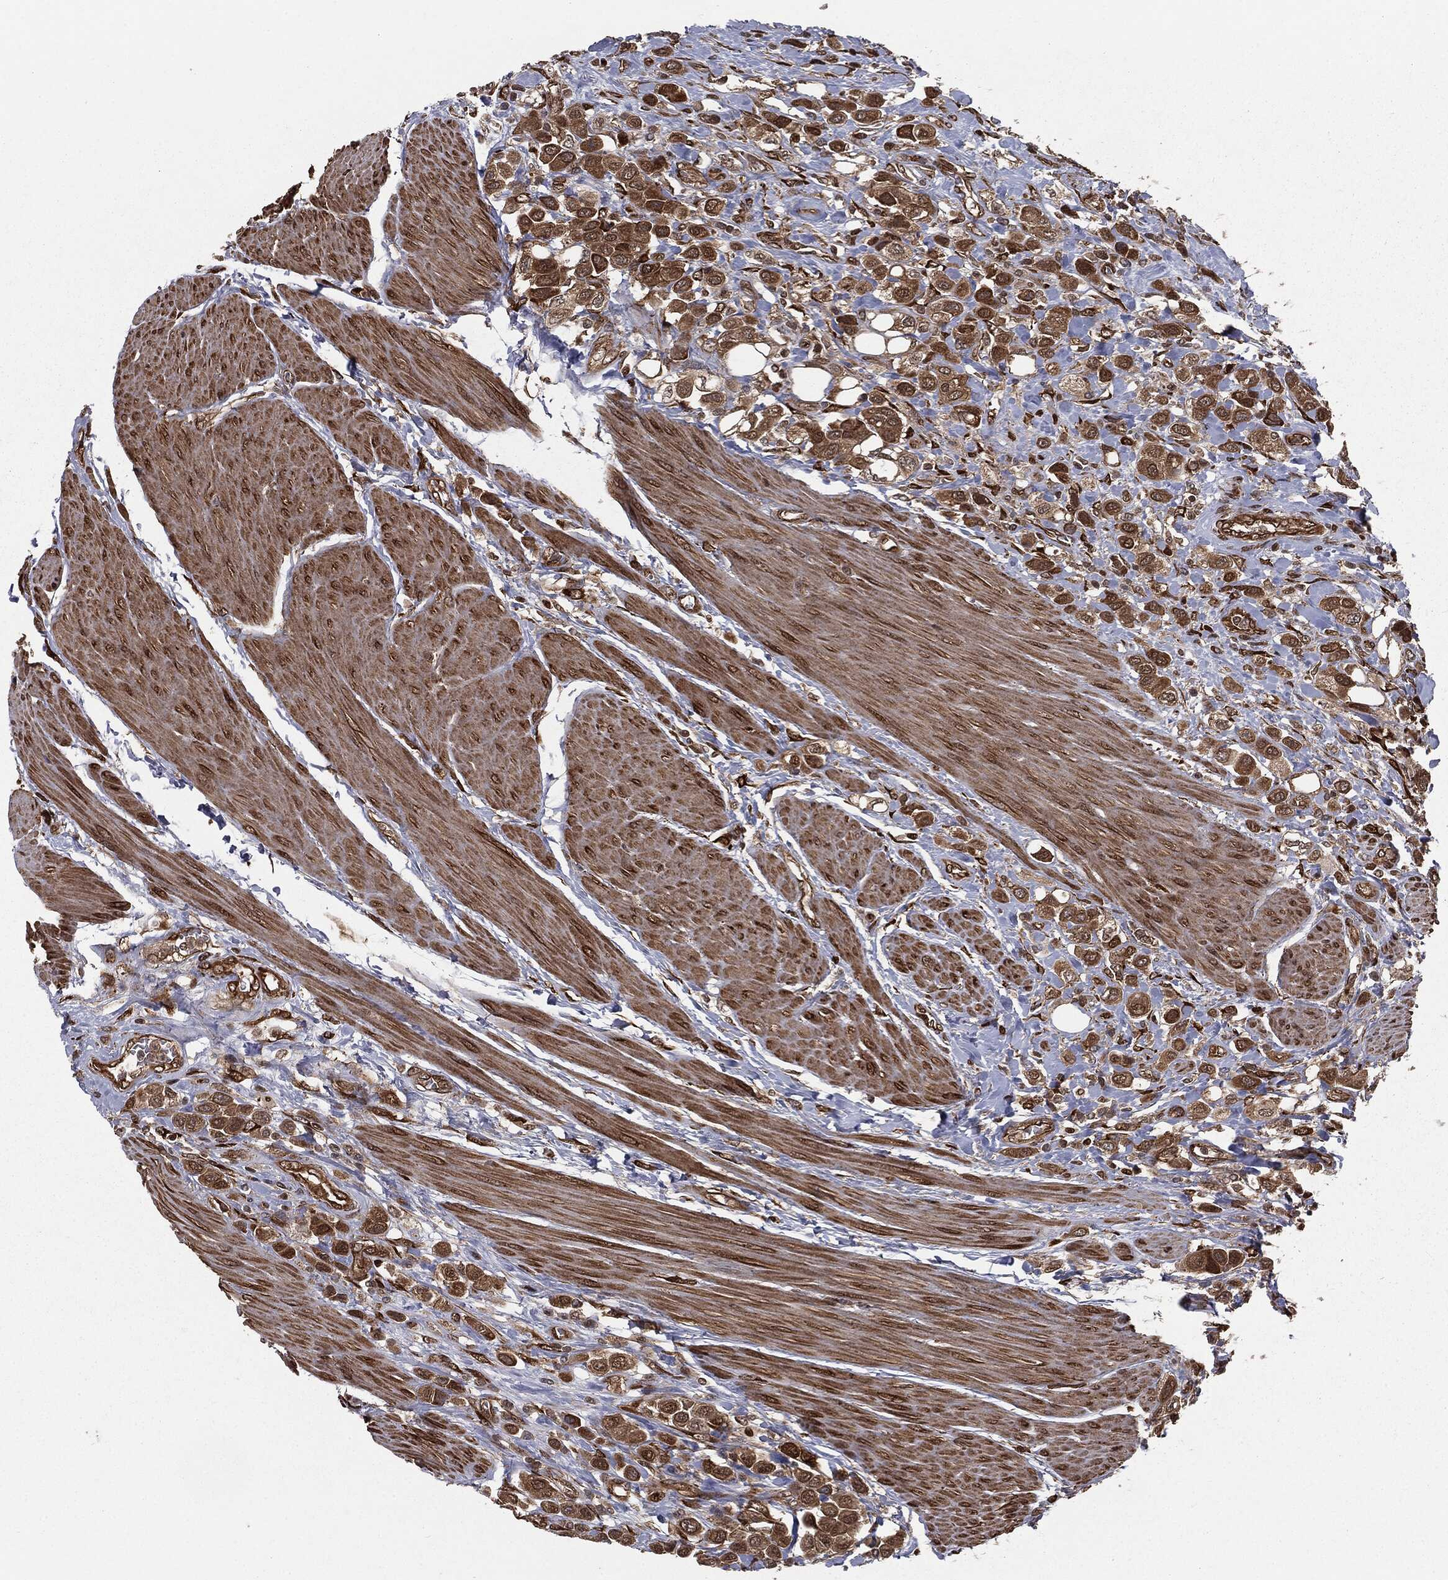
{"staining": {"intensity": "strong", "quantity": ">75%", "location": "cytoplasmic/membranous,nuclear"}, "tissue": "urothelial cancer", "cell_type": "Tumor cells", "image_type": "cancer", "snomed": [{"axis": "morphology", "description": "Urothelial carcinoma, High grade"}, {"axis": "topography", "description": "Urinary bladder"}], "caption": "Protein expression analysis of high-grade urothelial carcinoma shows strong cytoplasmic/membranous and nuclear staining in about >75% of tumor cells.", "gene": "RANBP9", "patient": {"sex": "male", "age": 50}}